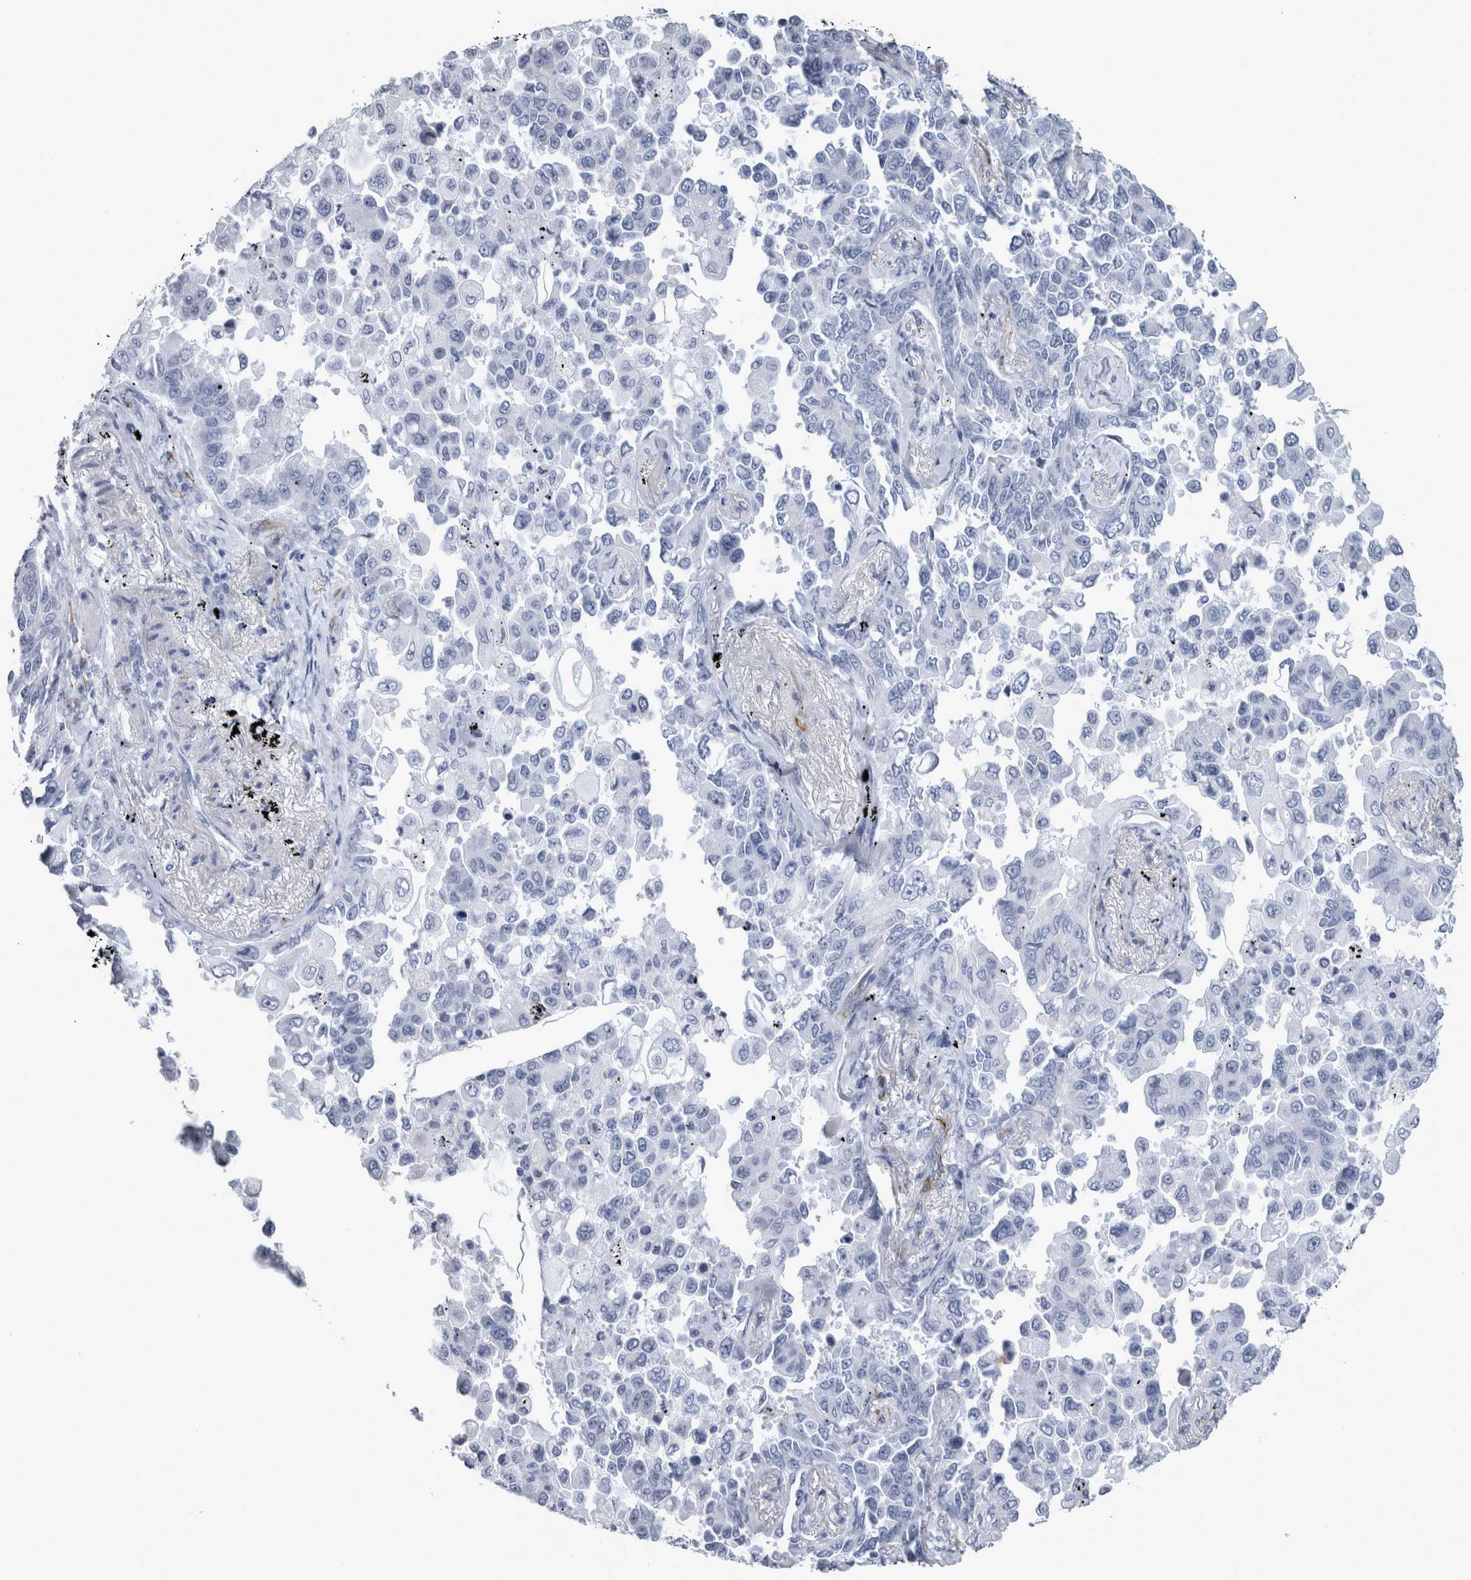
{"staining": {"intensity": "negative", "quantity": "none", "location": "none"}, "tissue": "lung cancer", "cell_type": "Tumor cells", "image_type": "cancer", "snomed": [{"axis": "morphology", "description": "Adenocarcinoma, NOS"}, {"axis": "topography", "description": "Lung"}], "caption": "This is an immunohistochemistry micrograph of human adenocarcinoma (lung). There is no positivity in tumor cells.", "gene": "VWDE", "patient": {"sex": "female", "age": 67}}